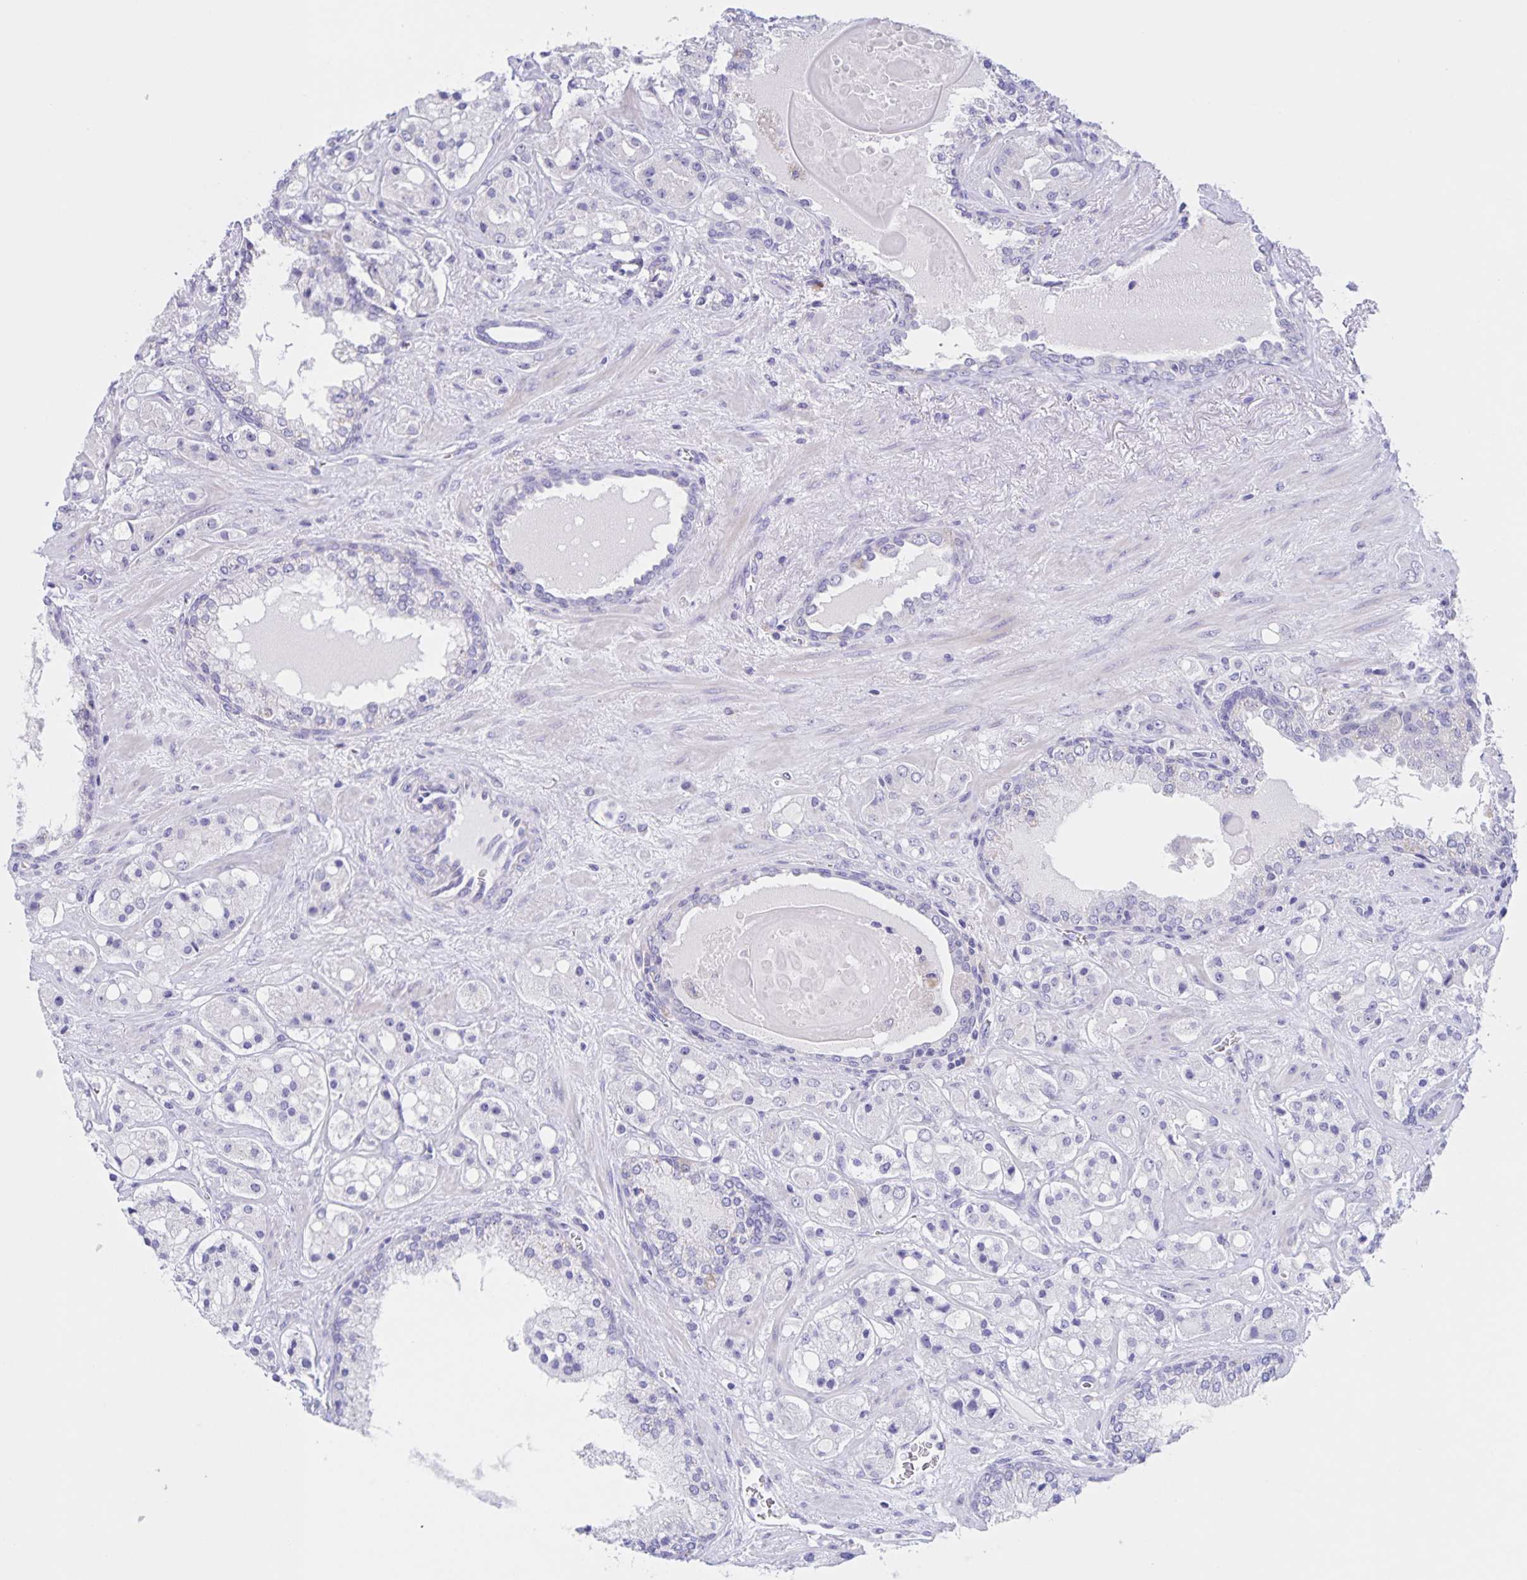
{"staining": {"intensity": "negative", "quantity": "none", "location": "none"}, "tissue": "prostate cancer", "cell_type": "Tumor cells", "image_type": "cancer", "snomed": [{"axis": "morphology", "description": "Adenocarcinoma, High grade"}, {"axis": "topography", "description": "Prostate"}], "caption": "A photomicrograph of adenocarcinoma (high-grade) (prostate) stained for a protein displays no brown staining in tumor cells.", "gene": "DMGDH", "patient": {"sex": "male", "age": 67}}